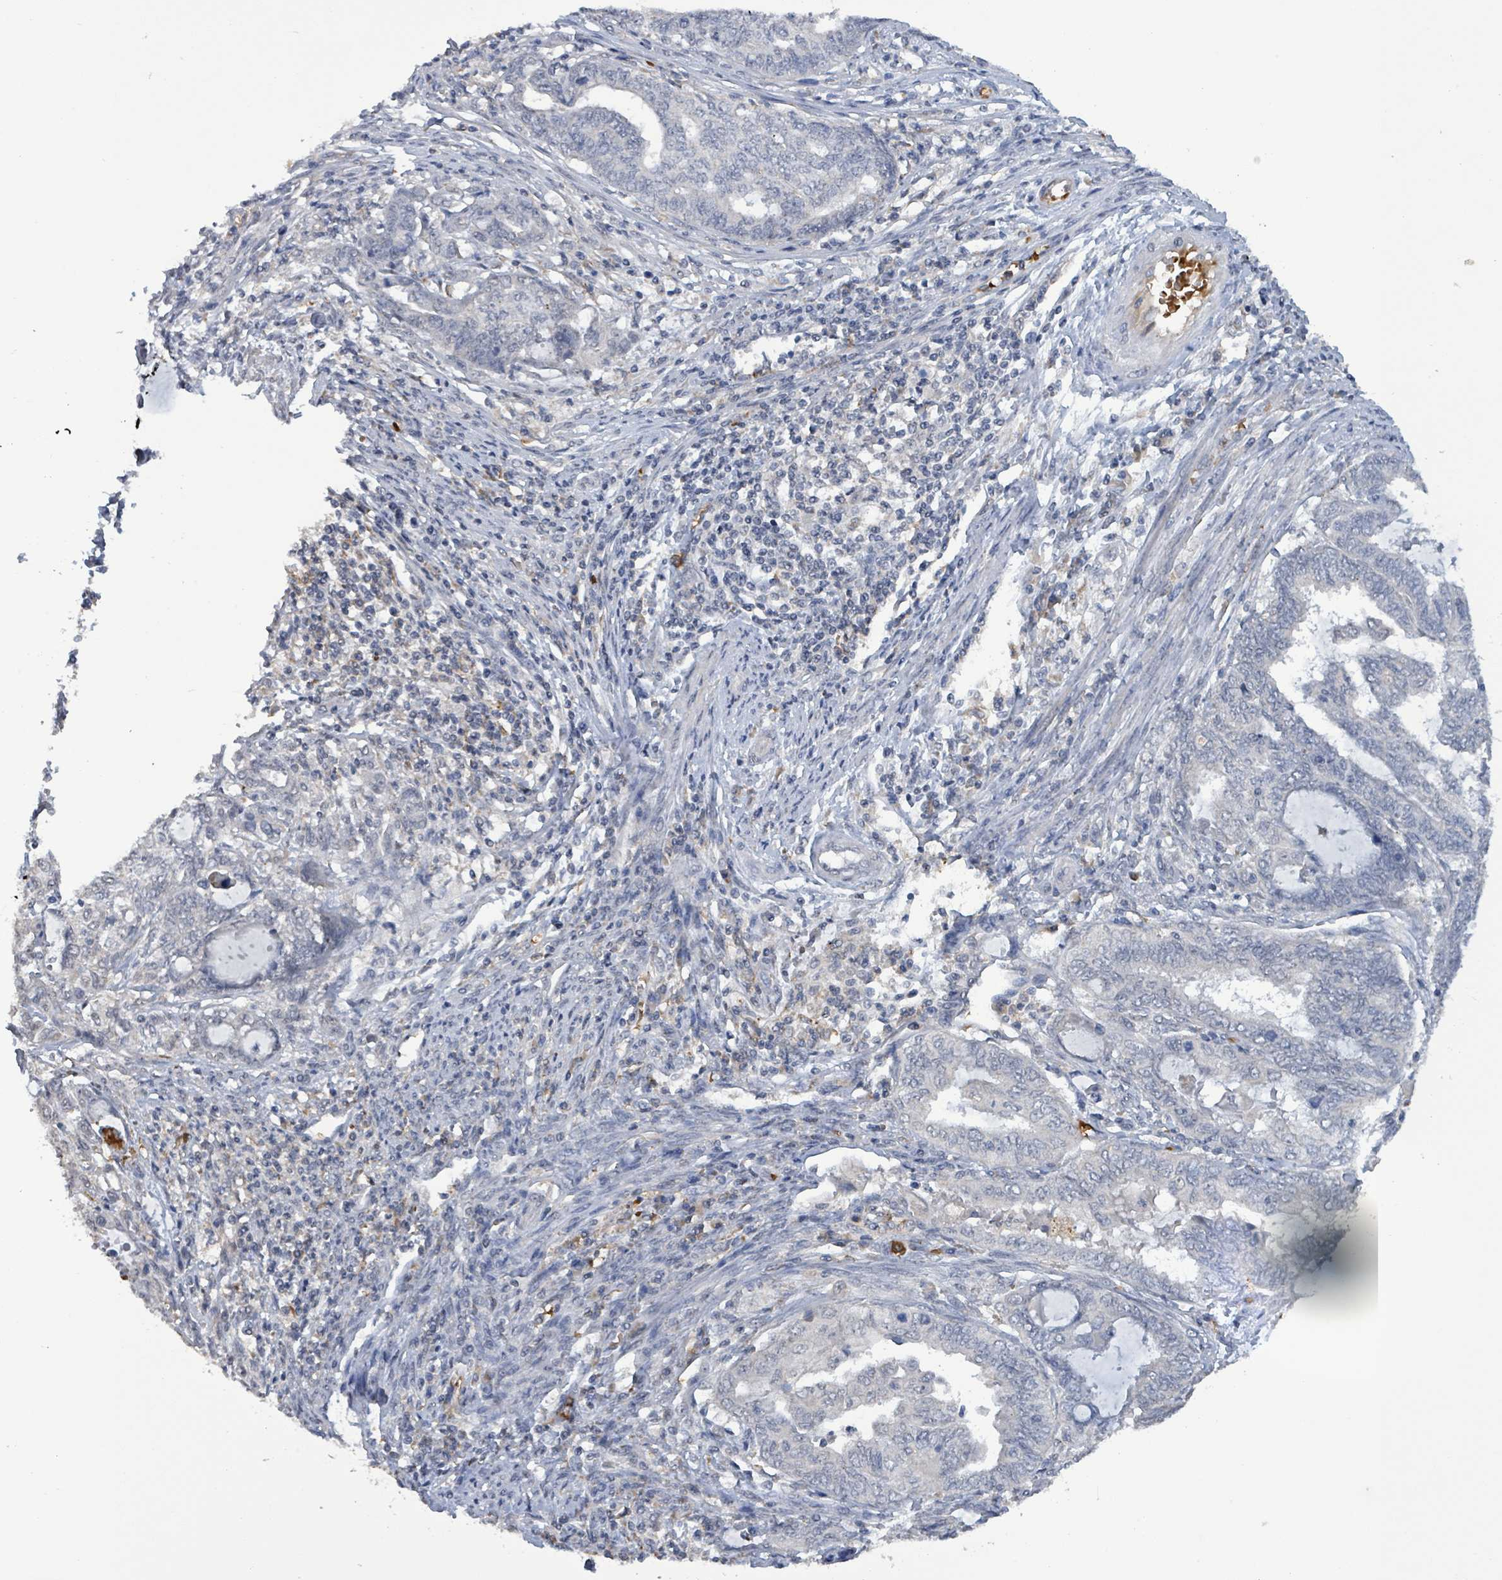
{"staining": {"intensity": "negative", "quantity": "none", "location": "none"}, "tissue": "endometrial cancer", "cell_type": "Tumor cells", "image_type": "cancer", "snomed": [{"axis": "morphology", "description": "Adenocarcinoma, NOS"}, {"axis": "topography", "description": "Uterus"}, {"axis": "topography", "description": "Endometrium"}], "caption": "Tumor cells are negative for brown protein staining in endometrial cancer (adenocarcinoma).", "gene": "SEBOX", "patient": {"sex": "female", "age": 70}}